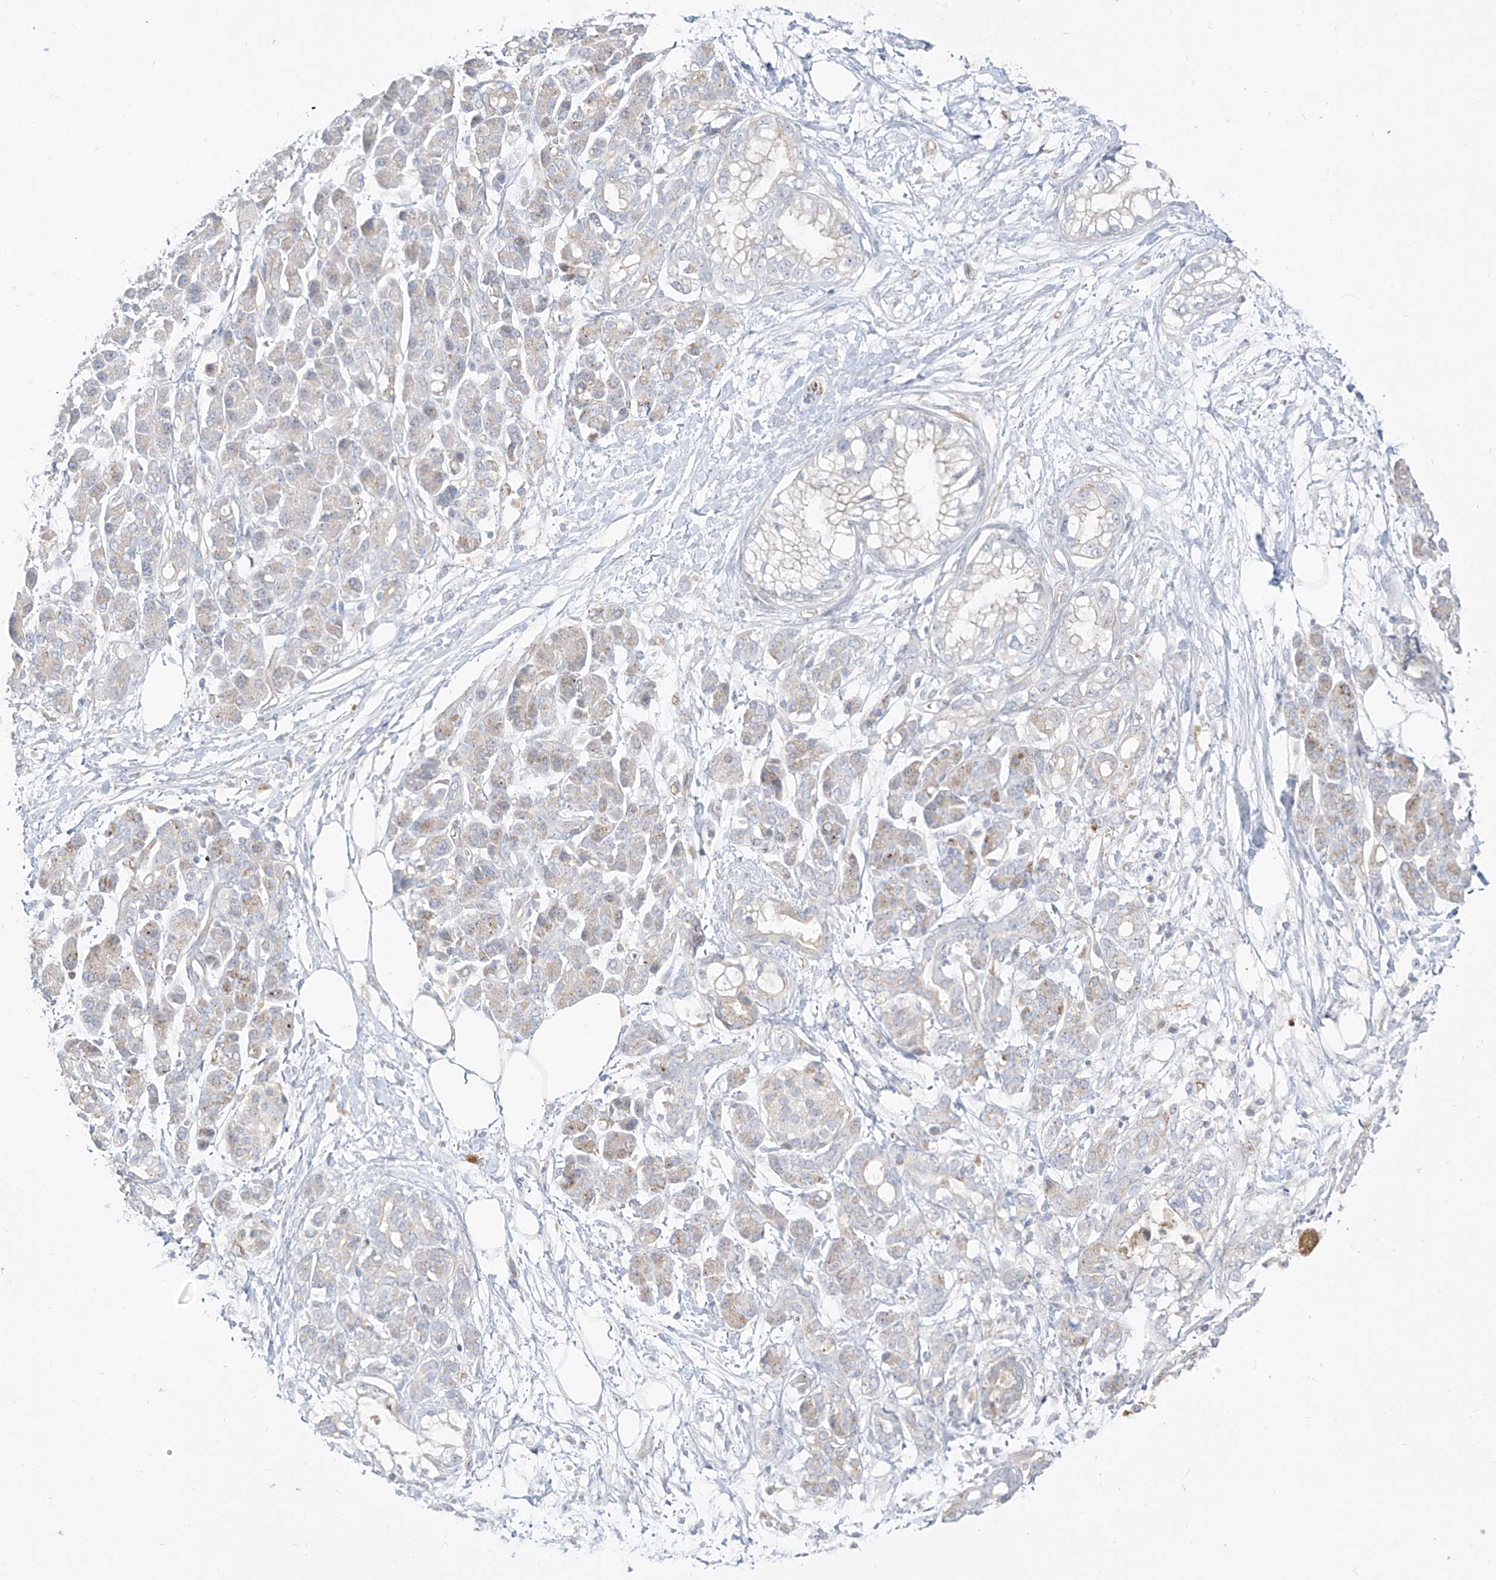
{"staining": {"intensity": "negative", "quantity": "none", "location": "none"}, "tissue": "pancreatic cancer", "cell_type": "Tumor cells", "image_type": "cancer", "snomed": [{"axis": "morphology", "description": "Adenocarcinoma, NOS"}, {"axis": "topography", "description": "Pancreas"}], "caption": "The micrograph shows no significant staining in tumor cells of pancreatic adenocarcinoma. (DAB immunohistochemistry visualized using brightfield microscopy, high magnification).", "gene": "C2orf42", "patient": {"sex": "male", "age": 68}}